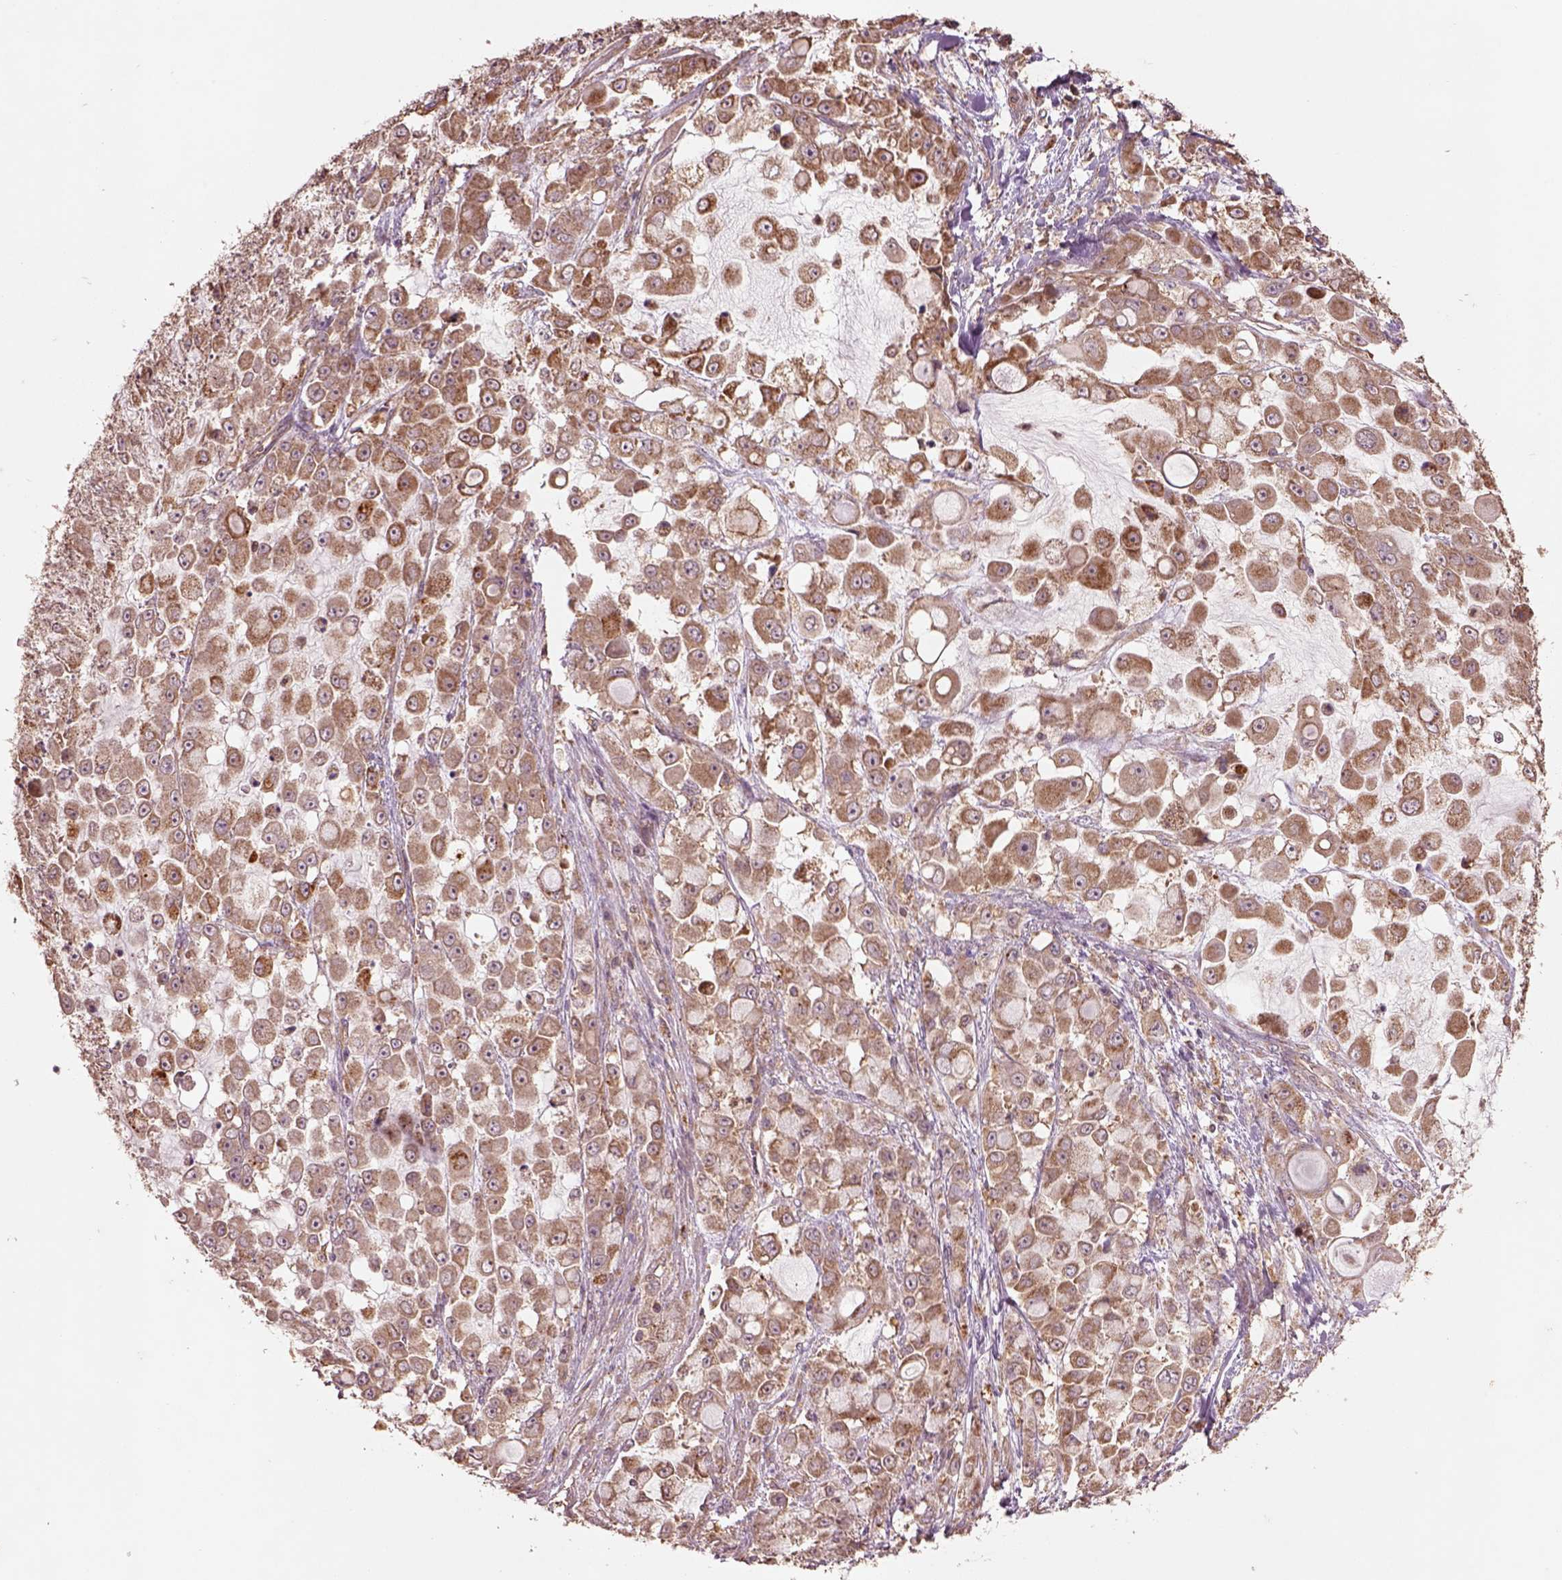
{"staining": {"intensity": "moderate", "quantity": ">75%", "location": "cytoplasmic/membranous"}, "tissue": "stomach cancer", "cell_type": "Tumor cells", "image_type": "cancer", "snomed": [{"axis": "morphology", "description": "Adenocarcinoma, NOS"}, {"axis": "topography", "description": "Stomach"}], "caption": "Approximately >75% of tumor cells in stomach cancer (adenocarcinoma) display moderate cytoplasmic/membranous protein expression as visualized by brown immunohistochemical staining.", "gene": "TRADD", "patient": {"sex": "female", "age": 76}}